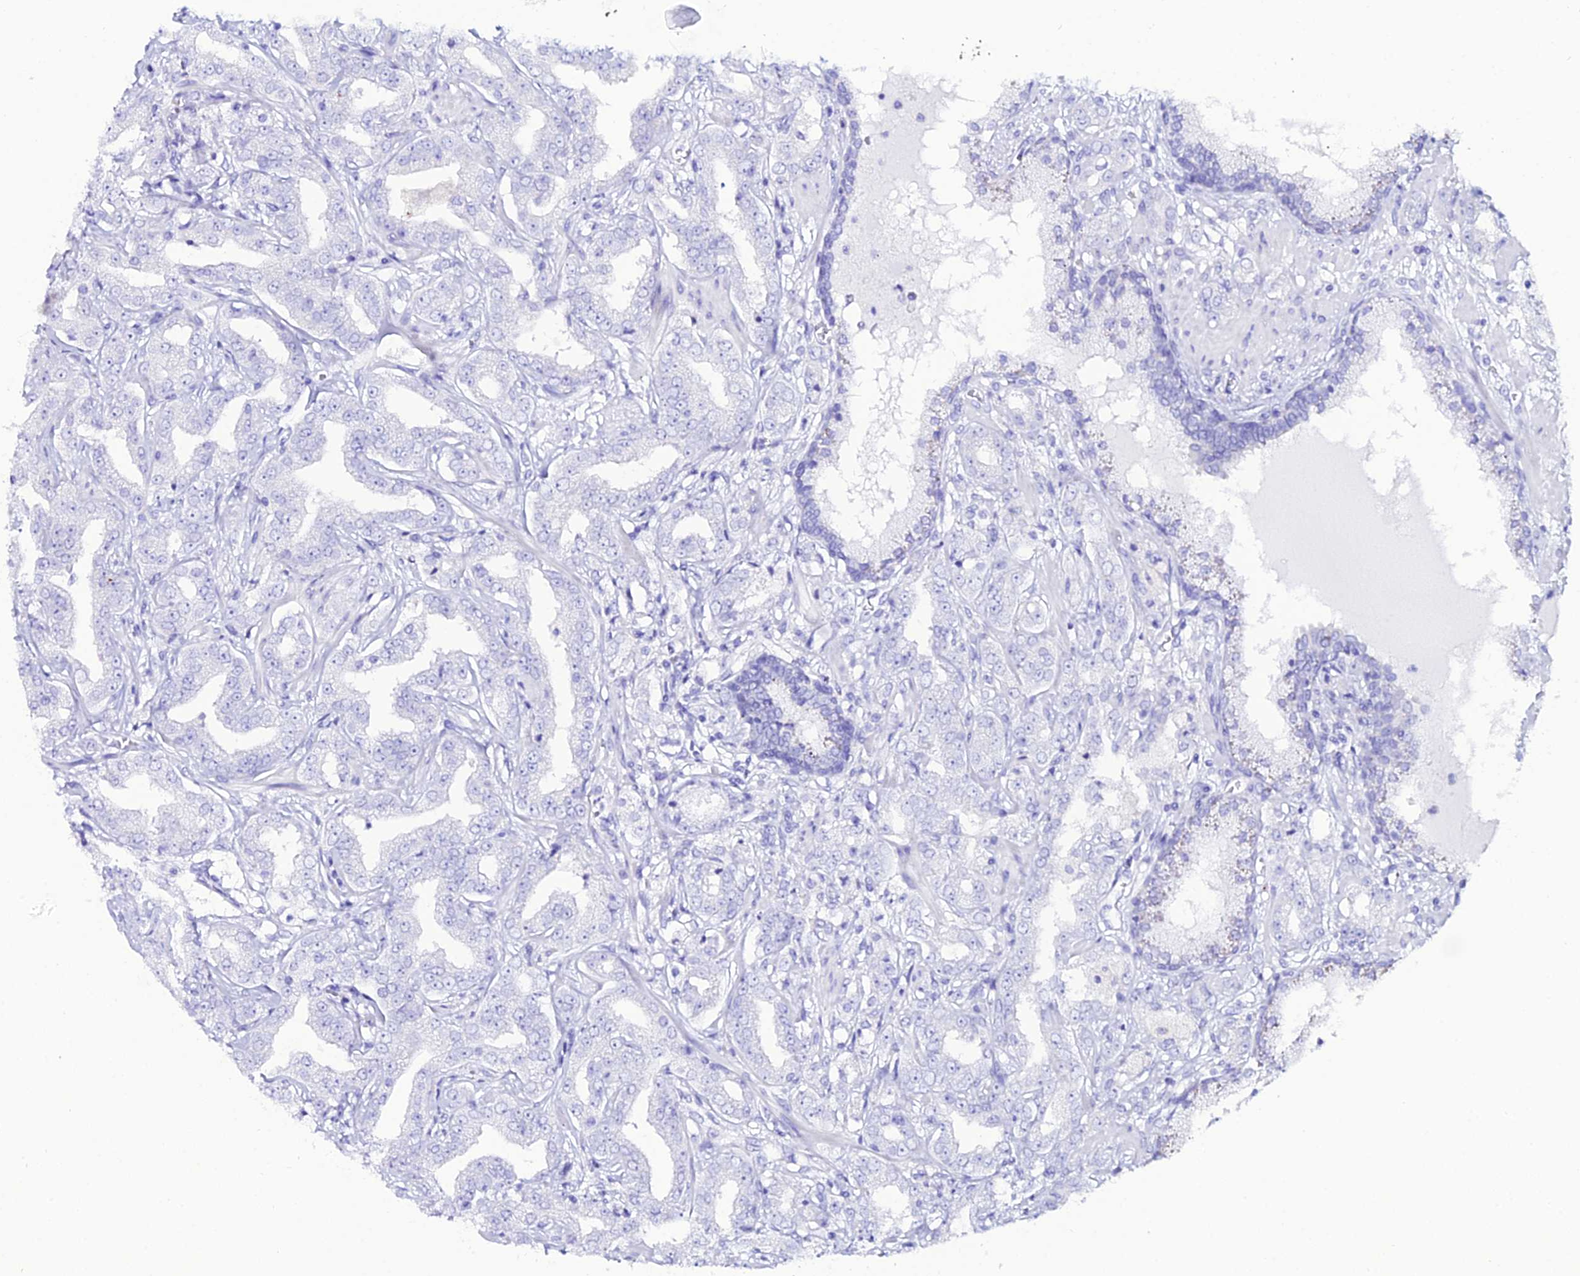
{"staining": {"intensity": "negative", "quantity": "none", "location": "none"}, "tissue": "prostate cancer", "cell_type": "Tumor cells", "image_type": "cancer", "snomed": [{"axis": "morphology", "description": "Adenocarcinoma, High grade"}, {"axis": "topography", "description": "Prostate"}], "caption": "DAB immunohistochemical staining of prostate cancer exhibits no significant positivity in tumor cells.", "gene": "OR4D5", "patient": {"sex": "male", "age": 63}}